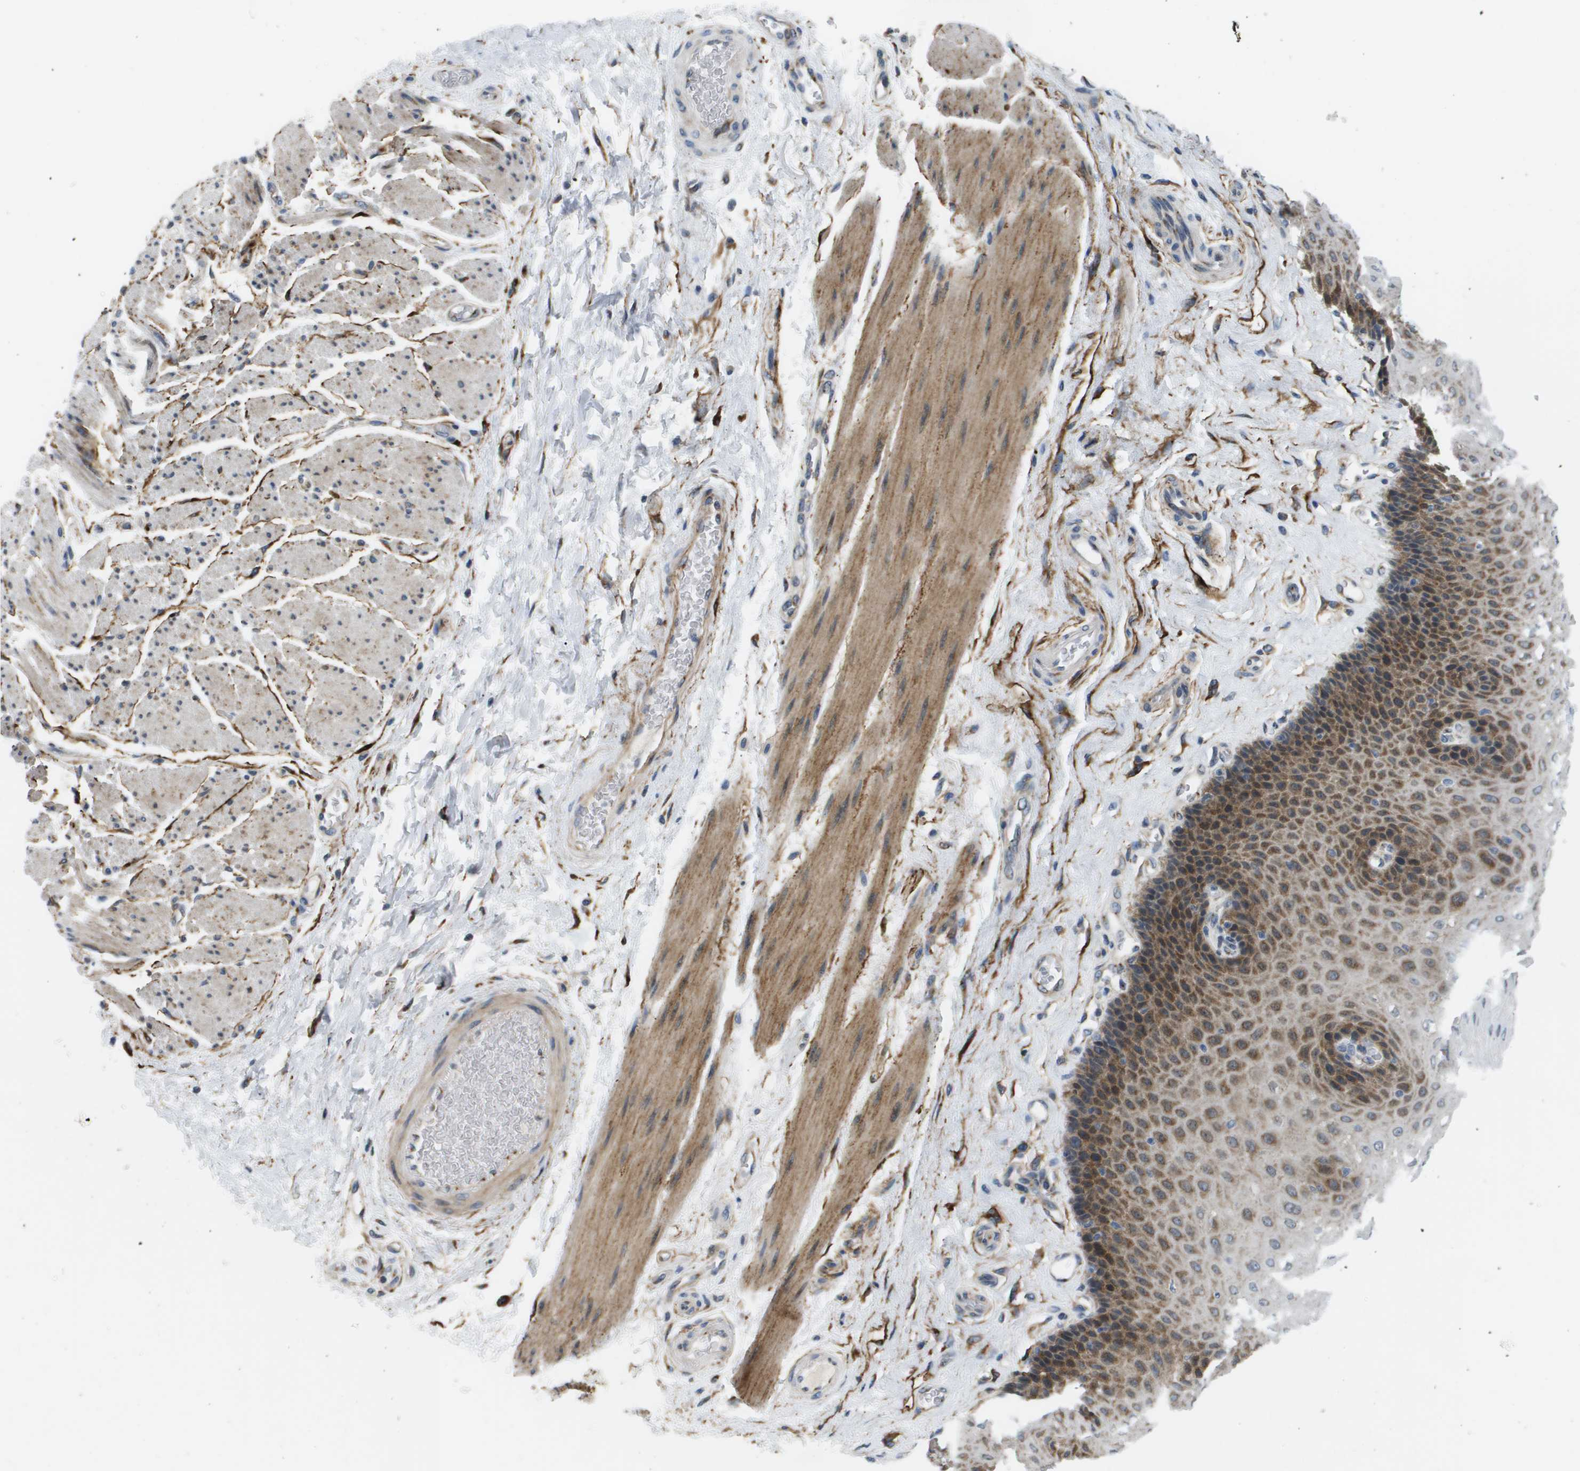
{"staining": {"intensity": "moderate", "quantity": "25%-75%", "location": "cytoplasmic/membranous"}, "tissue": "esophagus", "cell_type": "Squamous epithelial cells", "image_type": "normal", "snomed": [{"axis": "morphology", "description": "Normal tissue, NOS"}, {"axis": "topography", "description": "Esophagus"}], "caption": "A medium amount of moderate cytoplasmic/membranous expression is seen in approximately 25%-75% of squamous epithelial cells in unremarkable esophagus.", "gene": "OTUD5", "patient": {"sex": "female", "age": 72}}